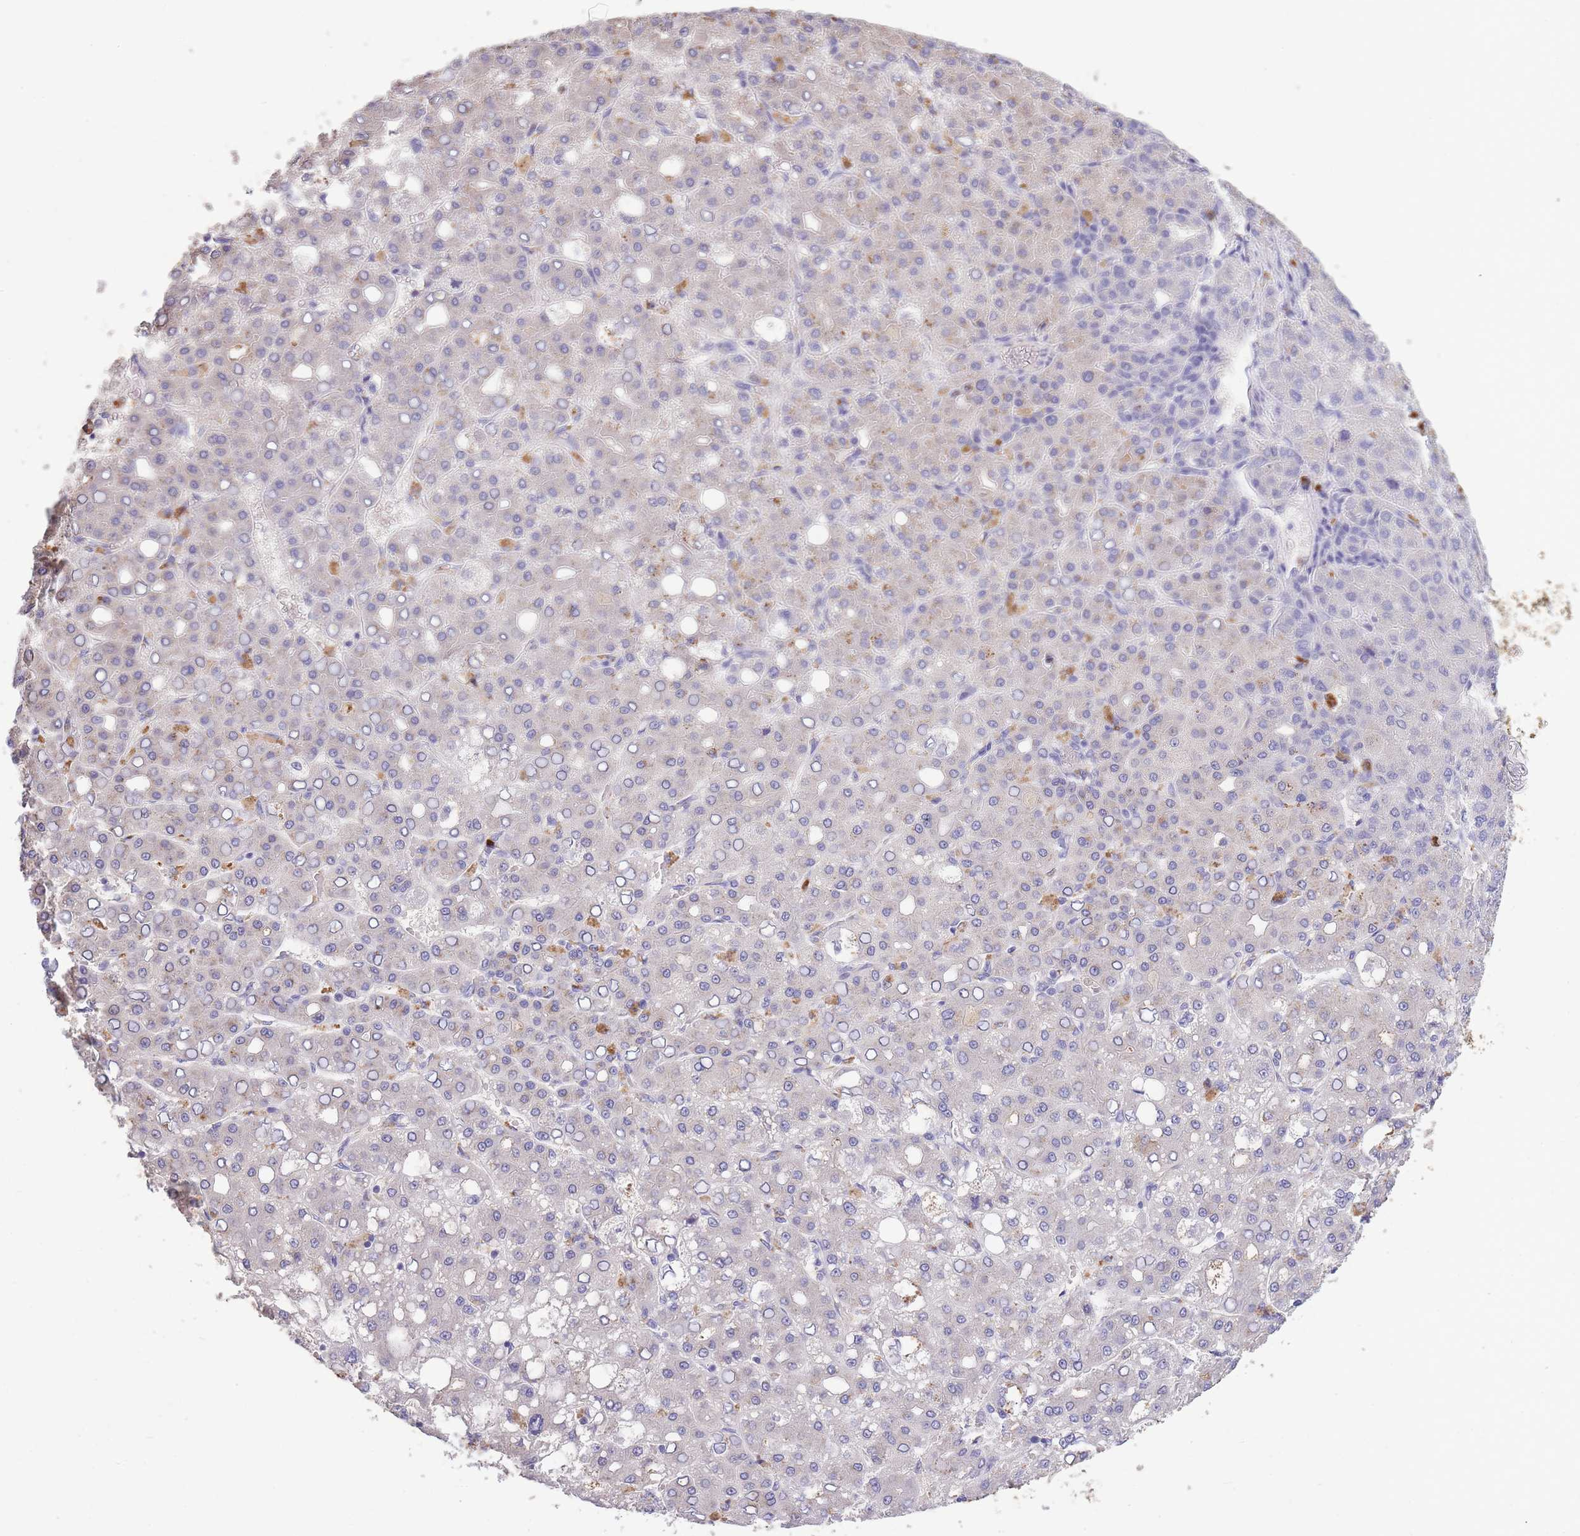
{"staining": {"intensity": "negative", "quantity": "none", "location": "none"}, "tissue": "liver cancer", "cell_type": "Tumor cells", "image_type": "cancer", "snomed": [{"axis": "morphology", "description": "Carcinoma, Hepatocellular, NOS"}, {"axis": "topography", "description": "Liver"}], "caption": "Tumor cells are negative for protein expression in human liver cancer (hepatocellular carcinoma).", "gene": "CENPM", "patient": {"sex": "male", "age": 65}}